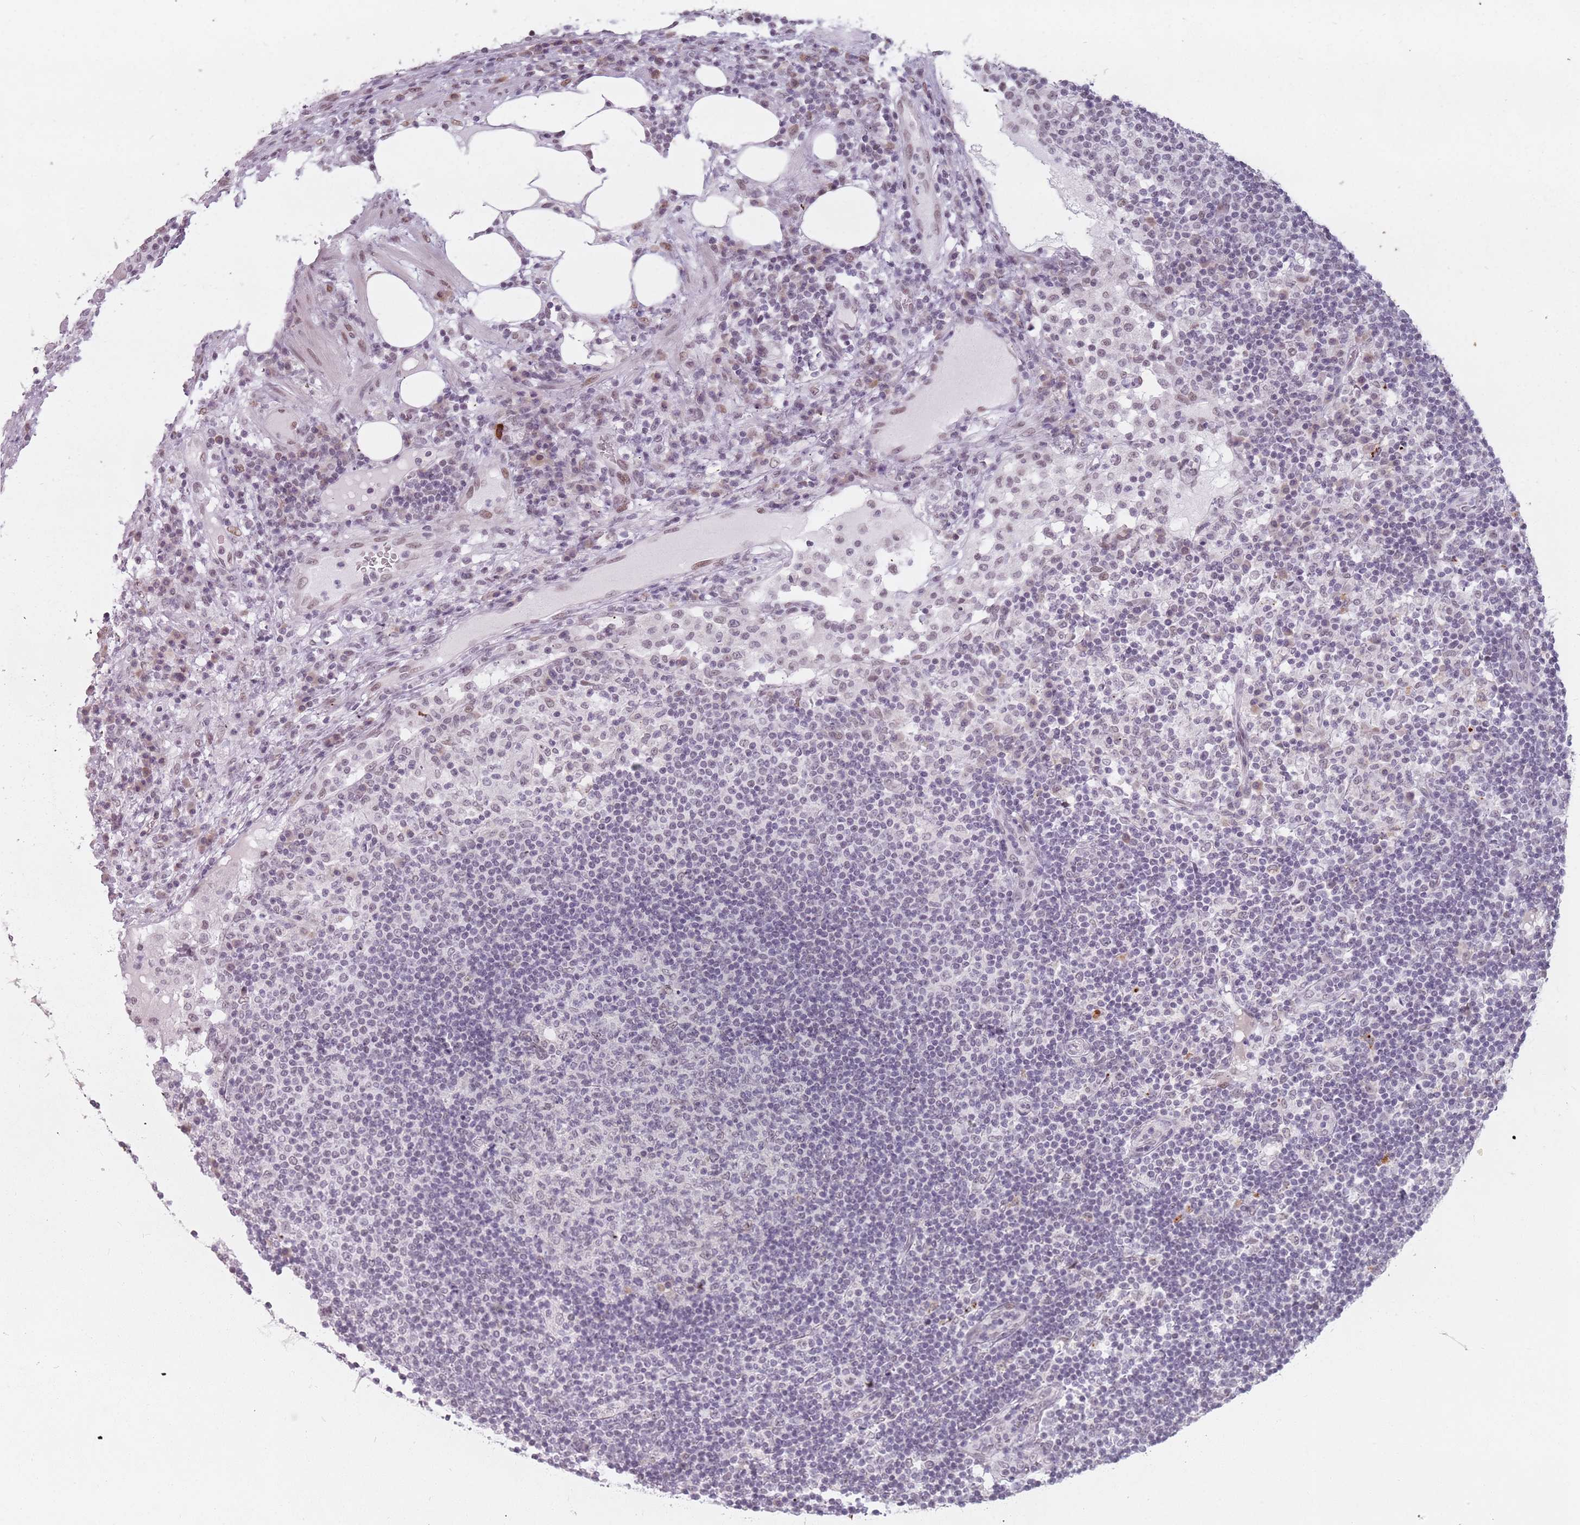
{"staining": {"intensity": "weak", "quantity": "<25%", "location": "nuclear"}, "tissue": "lymph node", "cell_type": "Germinal center cells", "image_type": "normal", "snomed": [{"axis": "morphology", "description": "Normal tissue, NOS"}, {"axis": "topography", "description": "Lymph node"}], "caption": "Immunohistochemistry (IHC) of benign lymph node demonstrates no expression in germinal center cells.", "gene": "PTCHD1", "patient": {"sex": "female", "age": 53}}